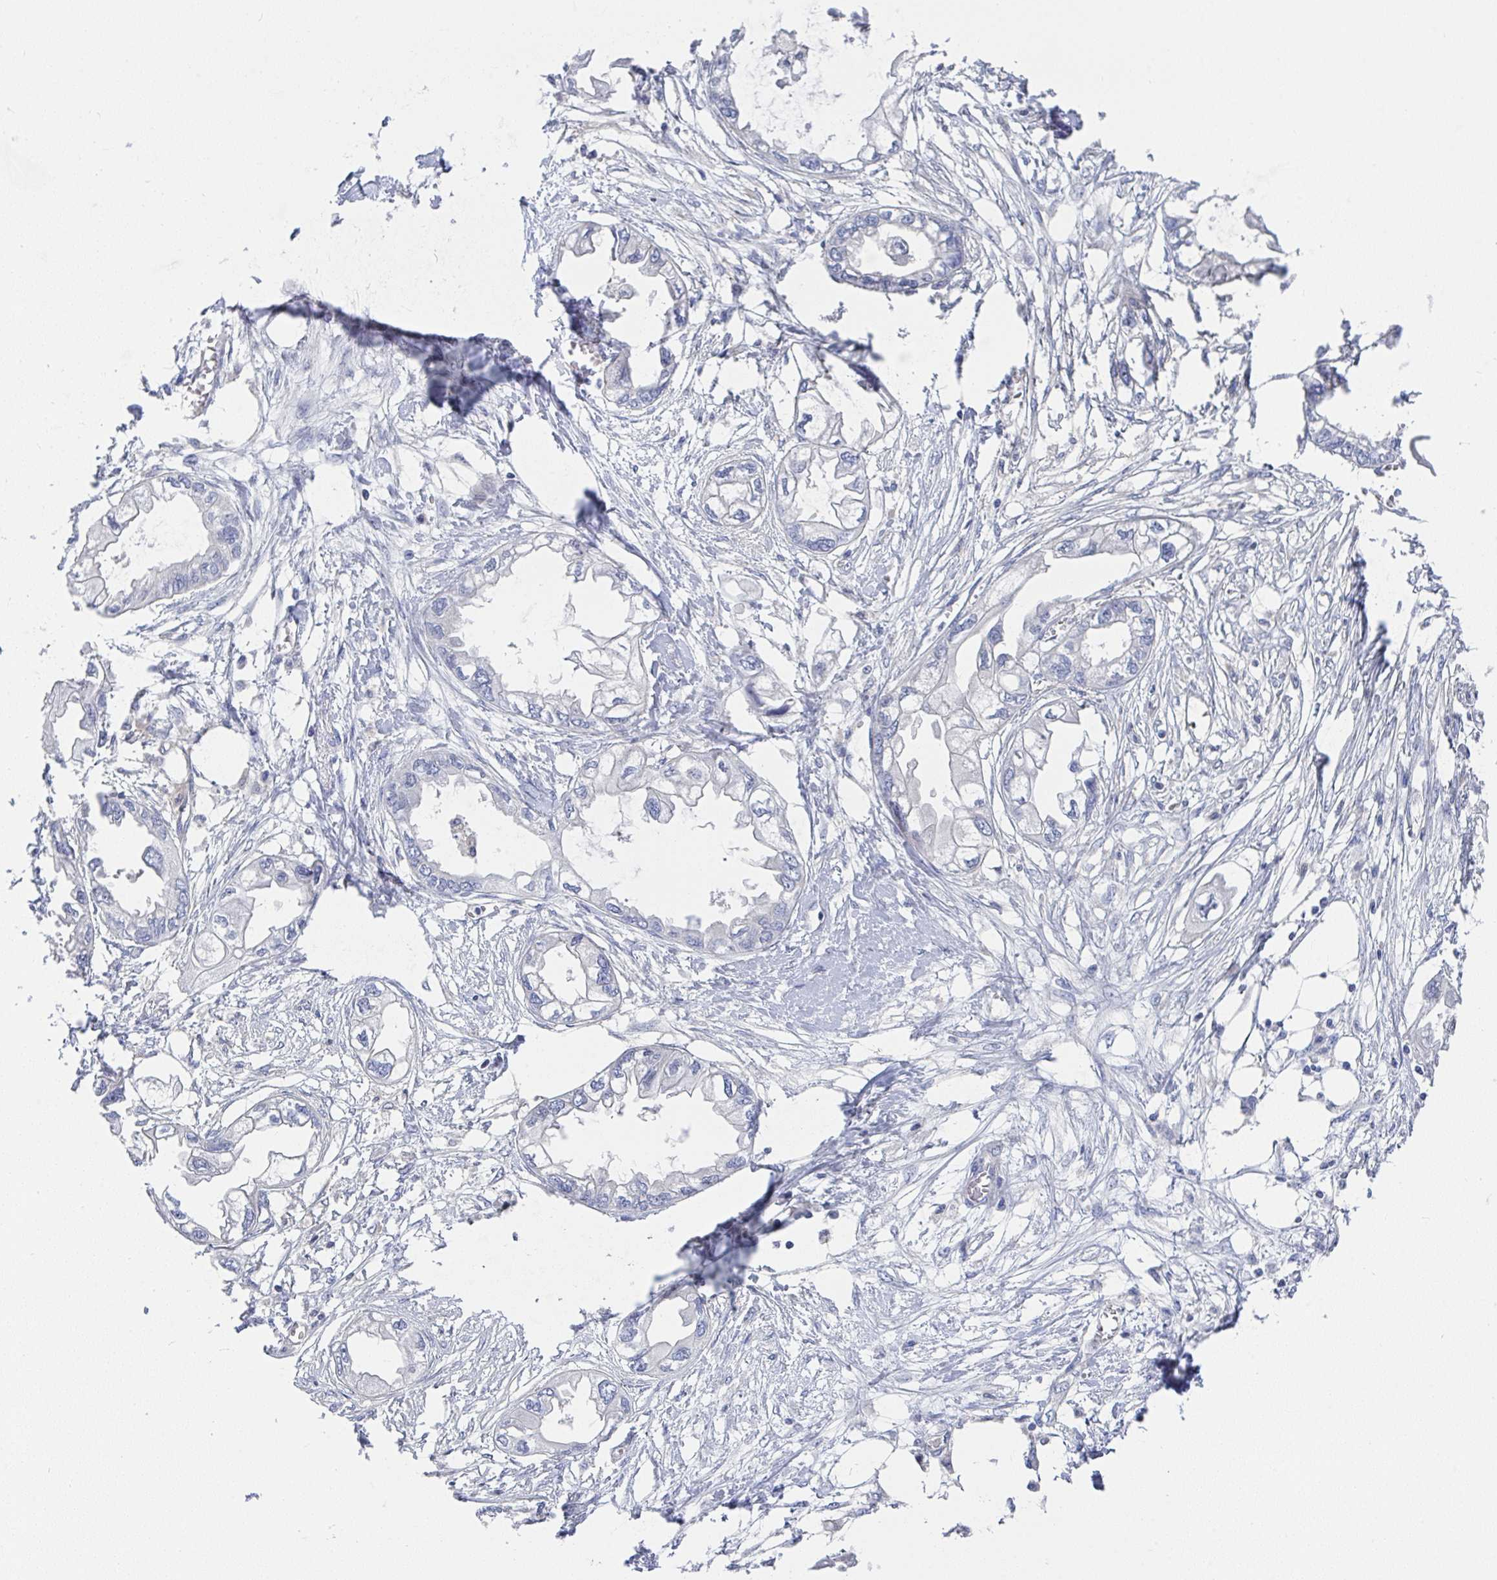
{"staining": {"intensity": "negative", "quantity": "none", "location": "none"}, "tissue": "endometrial cancer", "cell_type": "Tumor cells", "image_type": "cancer", "snomed": [{"axis": "morphology", "description": "Adenocarcinoma, NOS"}, {"axis": "morphology", "description": "Adenocarcinoma, metastatic, NOS"}, {"axis": "topography", "description": "Adipose tissue"}, {"axis": "topography", "description": "Endometrium"}], "caption": "This is an IHC image of human endometrial cancer. There is no positivity in tumor cells.", "gene": "P2RX3", "patient": {"sex": "female", "age": 67}}